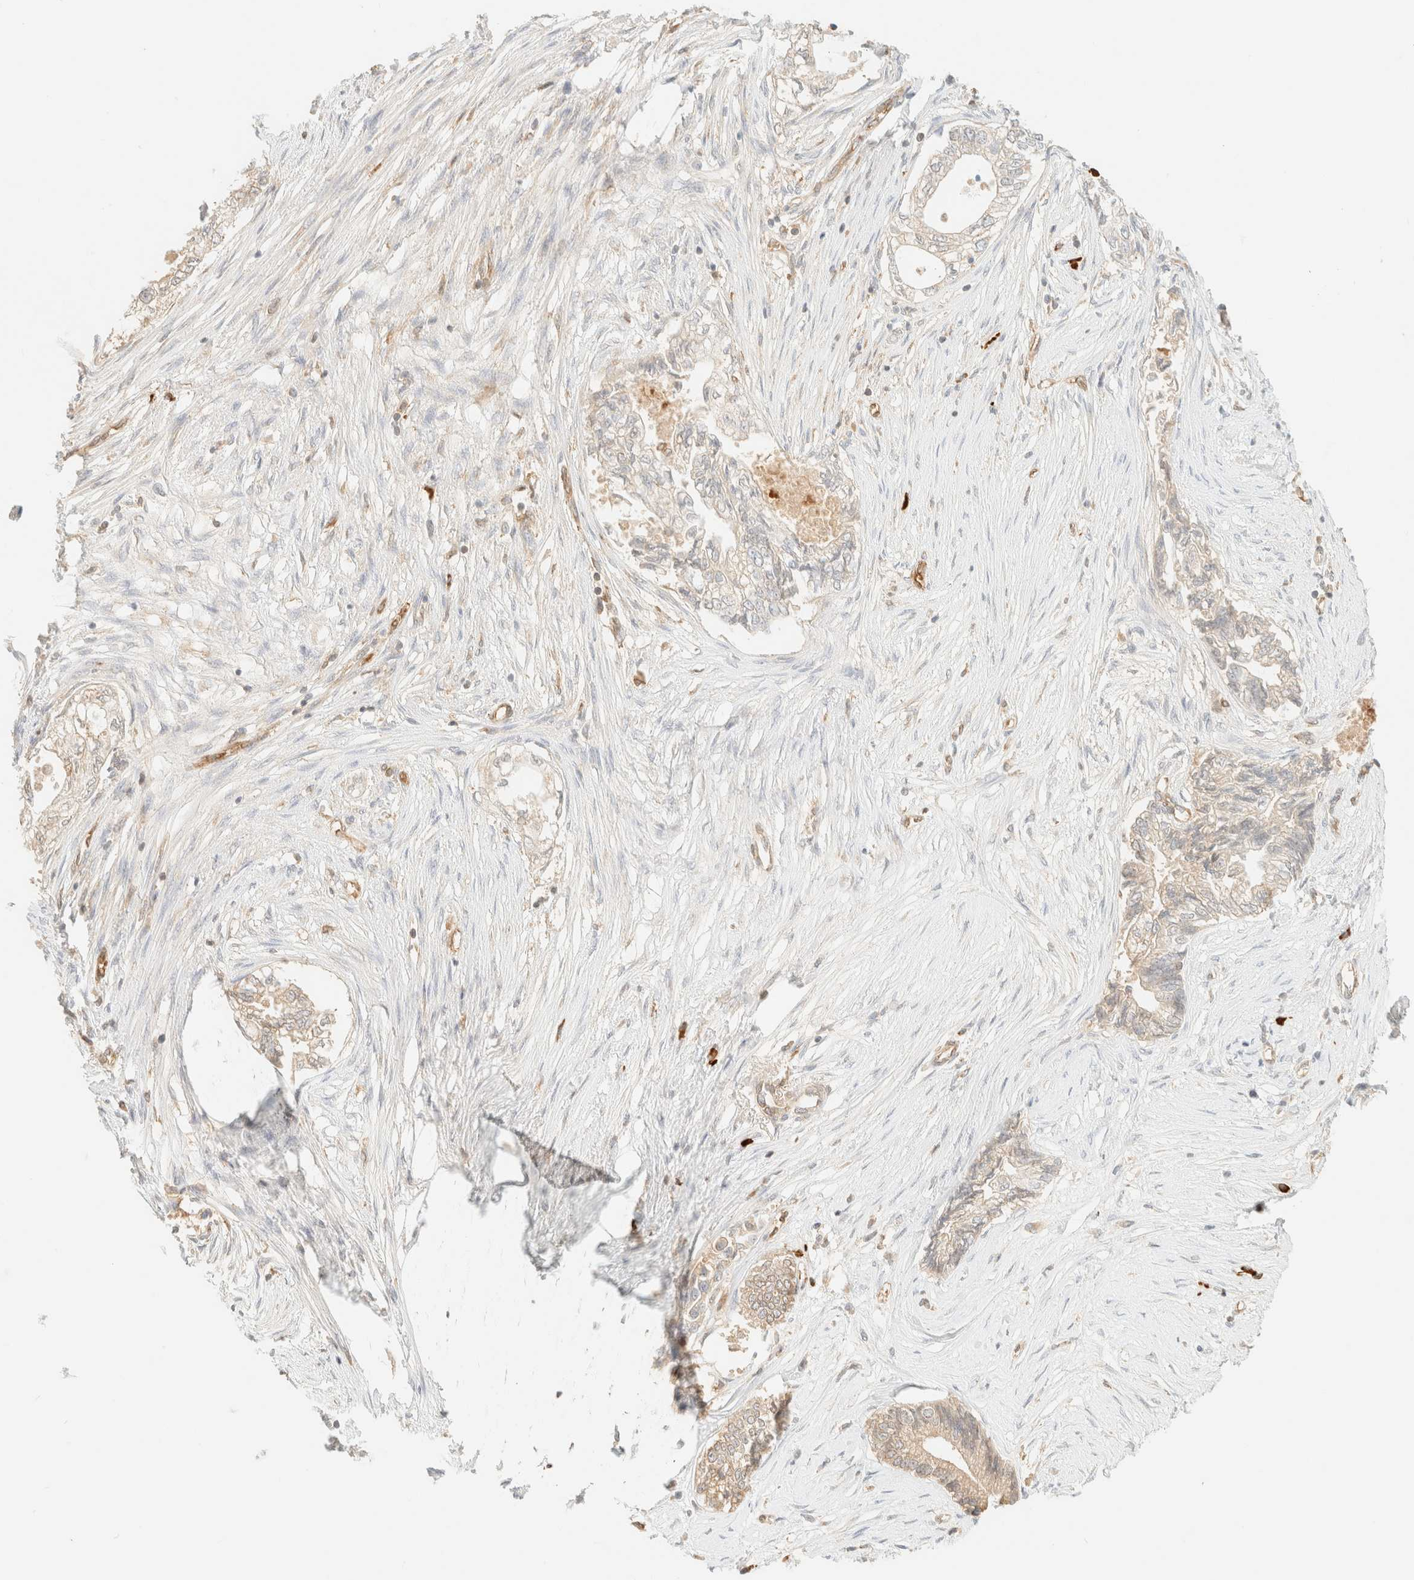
{"staining": {"intensity": "weak", "quantity": "<25%", "location": "cytoplasmic/membranous"}, "tissue": "pancreatic cancer", "cell_type": "Tumor cells", "image_type": "cancer", "snomed": [{"axis": "morphology", "description": "Adenocarcinoma, NOS"}, {"axis": "topography", "description": "Pancreas"}], "caption": "A photomicrograph of adenocarcinoma (pancreatic) stained for a protein demonstrates no brown staining in tumor cells.", "gene": "FHOD1", "patient": {"sex": "male", "age": 72}}